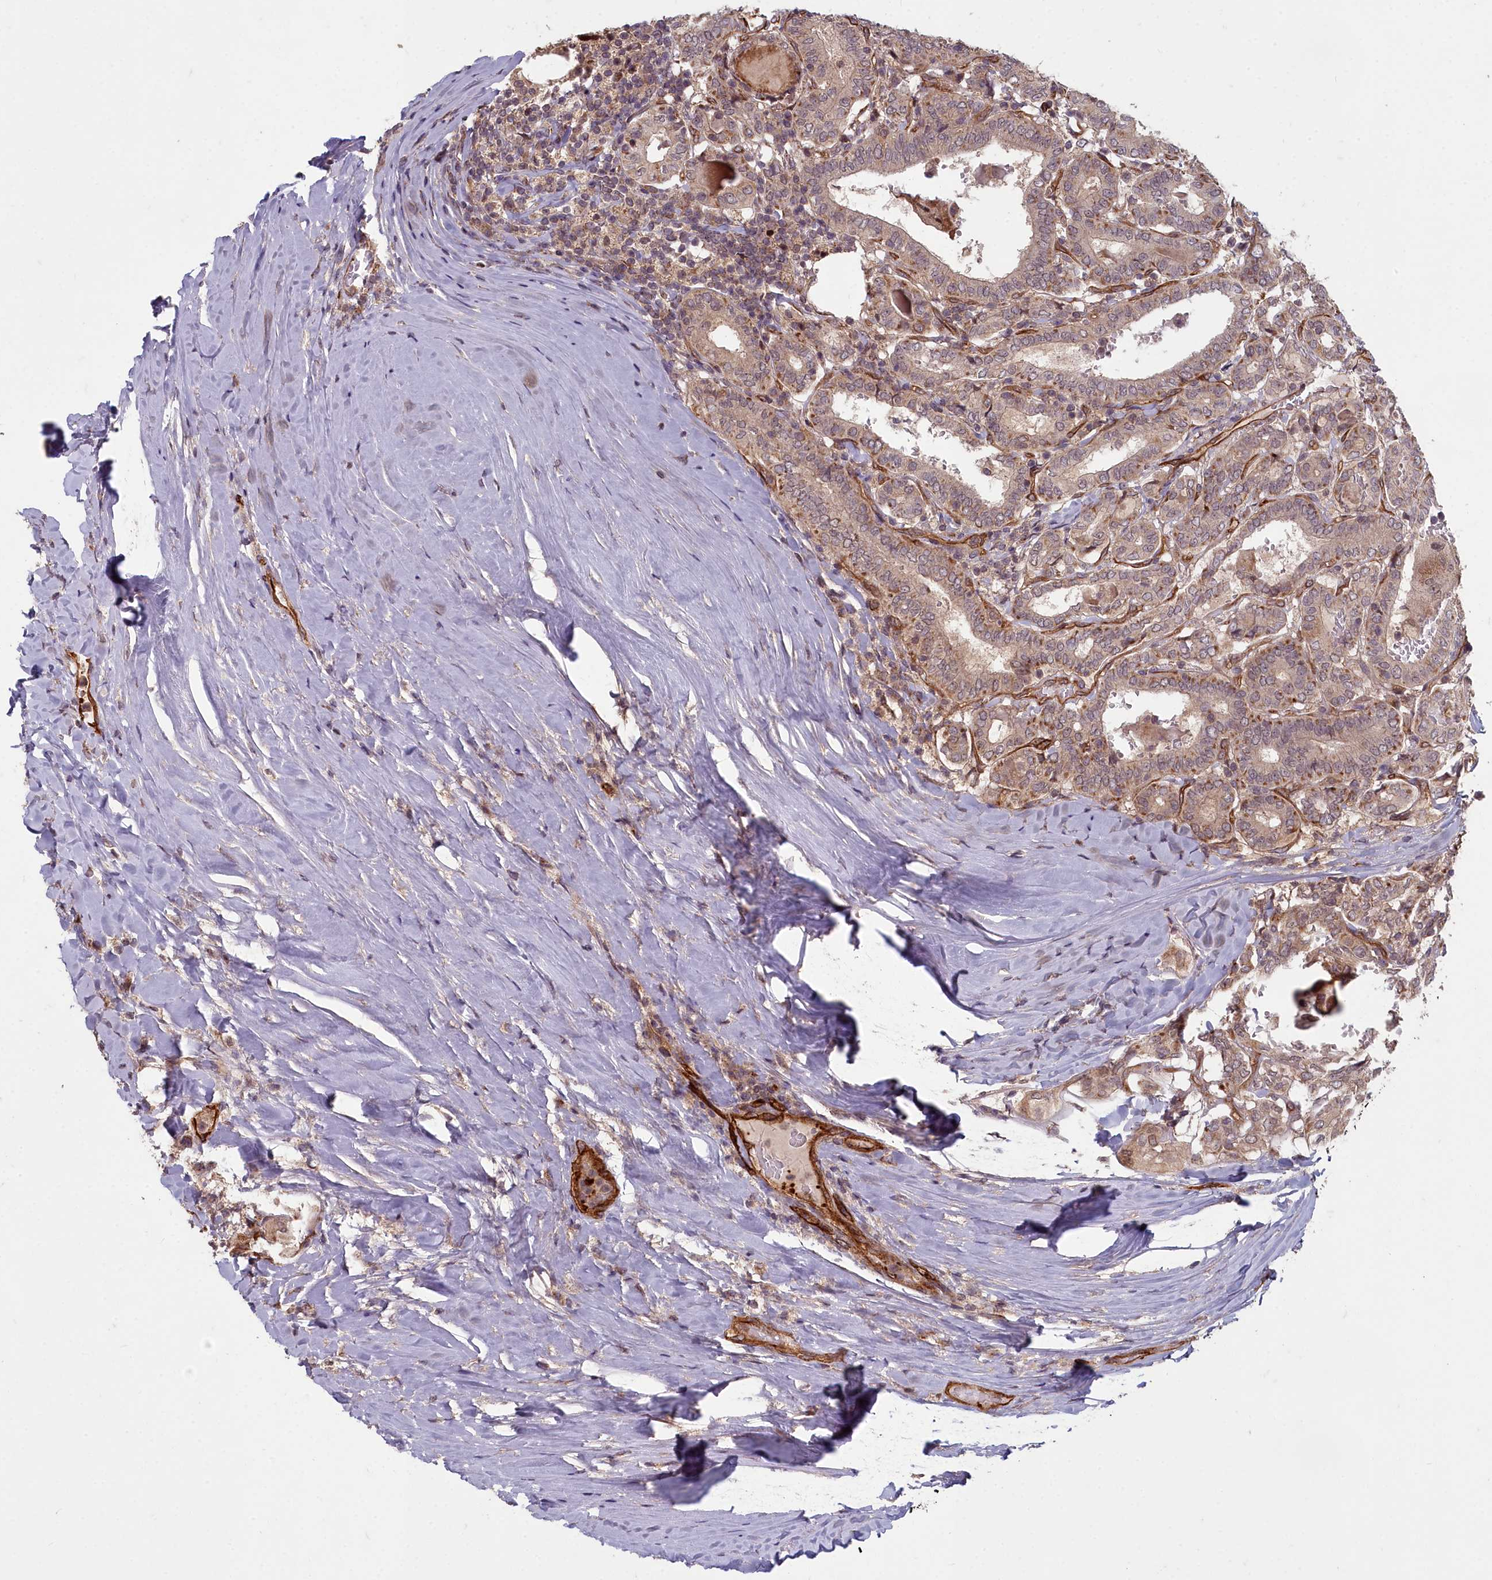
{"staining": {"intensity": "moderate", "quantity": ">75%", "location": "cytoplasmic/membranous"}, "tissue": "thyroid cancer", "cell_type": "Tumor cells", "image_type": "cancer", "snomed": [{"axis": "morphology", "description": "Papillary adenocarcinoma, NOS"}, {"axis": "topography", "description": "Thyroid gland"}], "caption": "Tumor cells reveal medium levels of moderate cytoplasmic/membranous positivity in approximately >75% of cells in human thyroid cancer. (Brightfield microscopy of DAB IHC at high magnification).", "gene": "TSPYL4", "patient": {"sex": "female", "age": 72}}